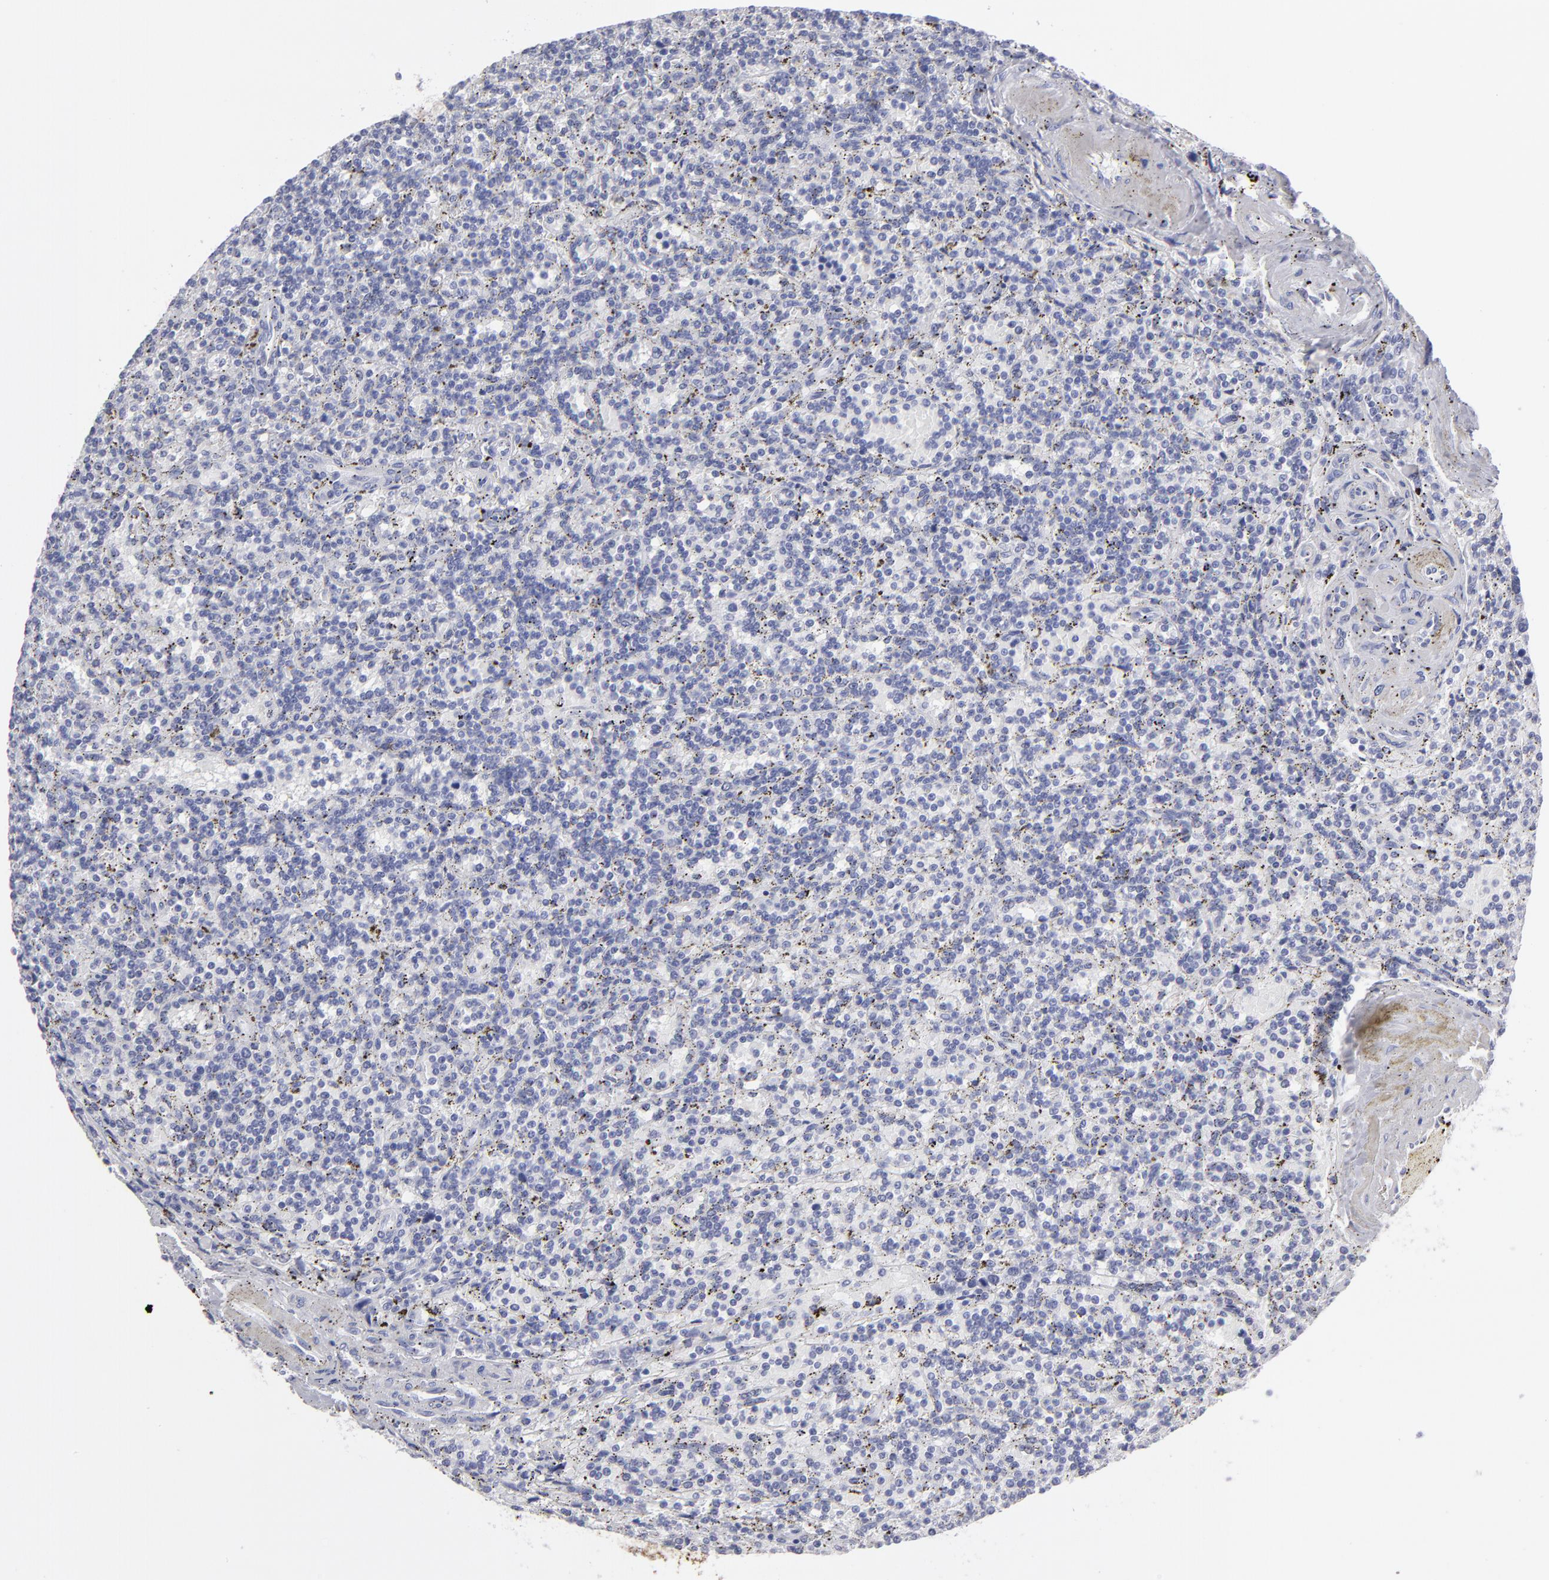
{"staining": {"intensity": "negative", "quantity": "none", "location": "none"}, "tissue": "lymphoma", "cell_type": "Tumor cells", "image_type": "cancer", "snomed": [{"axis": "morphology", "description": "Malignant lymphoma, non-Hodgkin's type, Low grade"}, {"axis": "topography", "description": "Spleen"}], "caption": "Malignant lymphoma, non-Hodgkin's type (low-grade) stained for a protein using immunohistochemistry (IHC) demonstrates no staining tumor cells.", "gene": "ALDOB", "patient": {"sex": "male", "age": 73}}